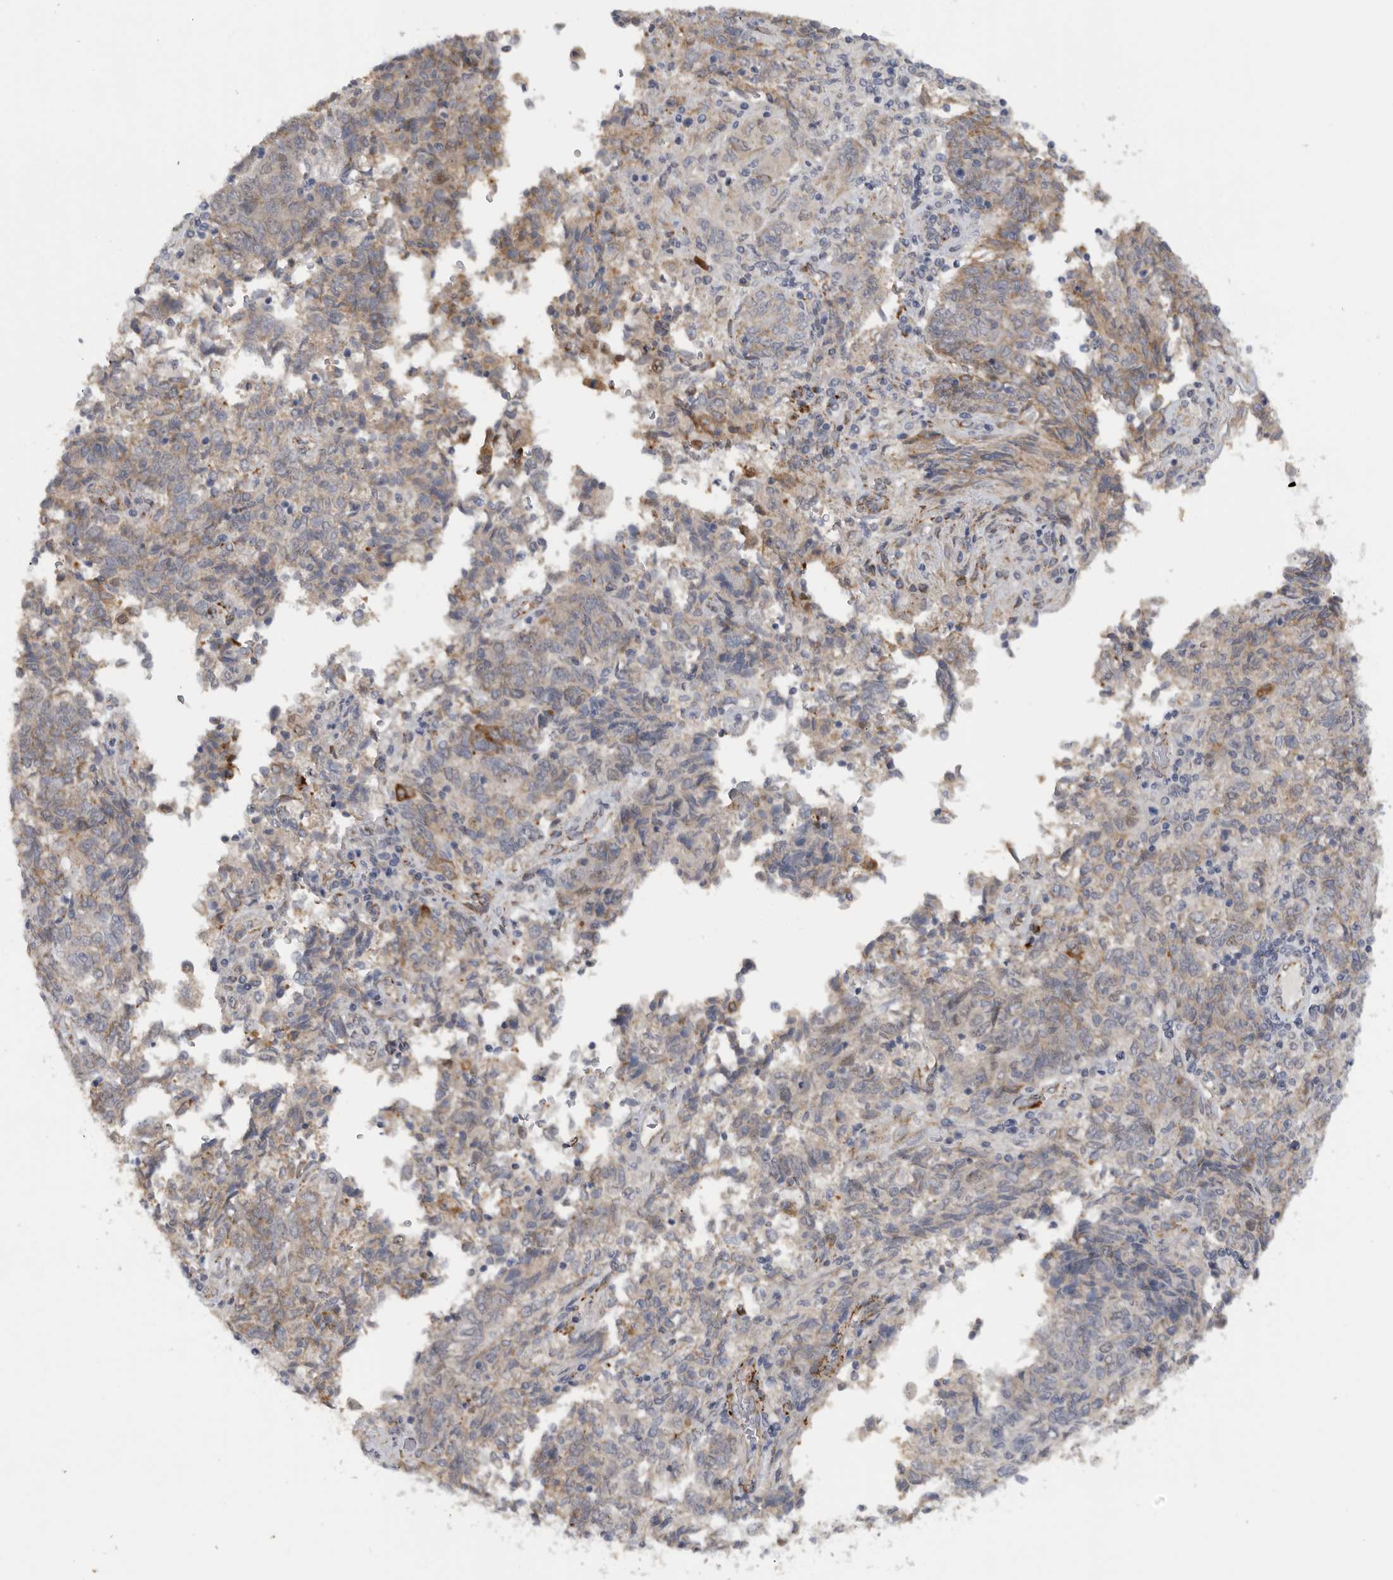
{"staining": {"intensity": "moderate", "quantity": "<25%", "location": "cytoplasmic/membranous"}, "tissue": "endometrial cancer", "cell_type": "Tumor cells", "image_type": "cancer", "snomed": [{"axis": "morphology", "description": "Adenocarcinoma, NOS"}, {"axis": "topography", "description": "Endometrium"}], "caption": "Moderate cytoplasmic/membranous staining for a protein is appreciated in approximately <25% of tumor cells of adenocarcinoma (endometrial) using IHC.", "gene": "DYRK2", "patient": {"sex": "female", "age": 80}}